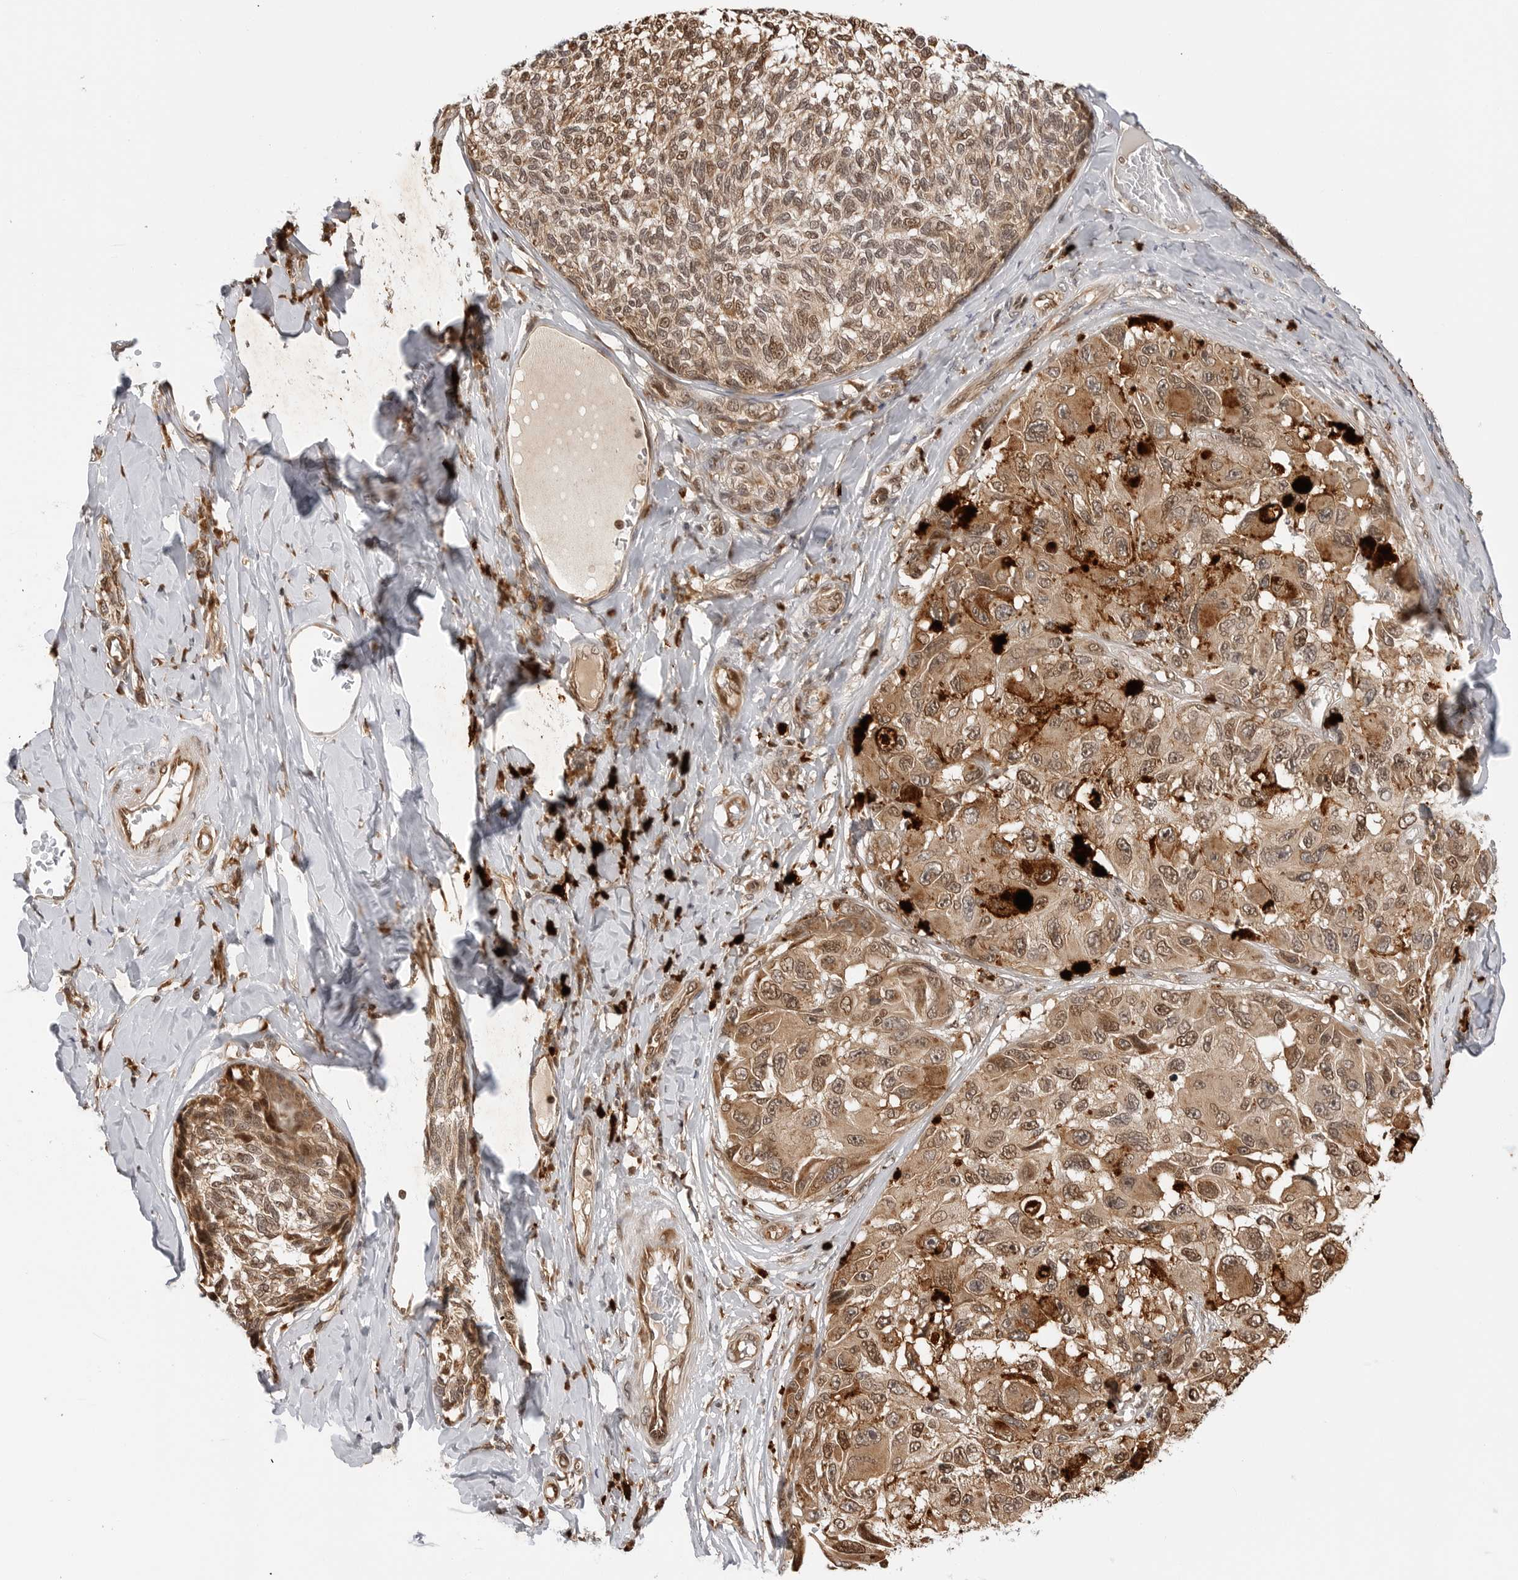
{"staining": {"intensity": "moderate", "quantity": ">75%", "location": "cytoplasmic/membranous,nuclear"}, "tissue": "melanoma", "cell_type": "Tumor cells", "image_type": "cancer", "snomed": [{"axis": "morphology", "description": "Malignant melanoma, NOS"}, {"axis": "topography", "description": "Skin"}], "caption": "A brown stain highlights moderate cytoplasmic/membranous and nuclear positivity of a protein in malignant melanoma tumor cells.", "gene": "TIPRL", "patient": {"sex": "female", "age": 73}}